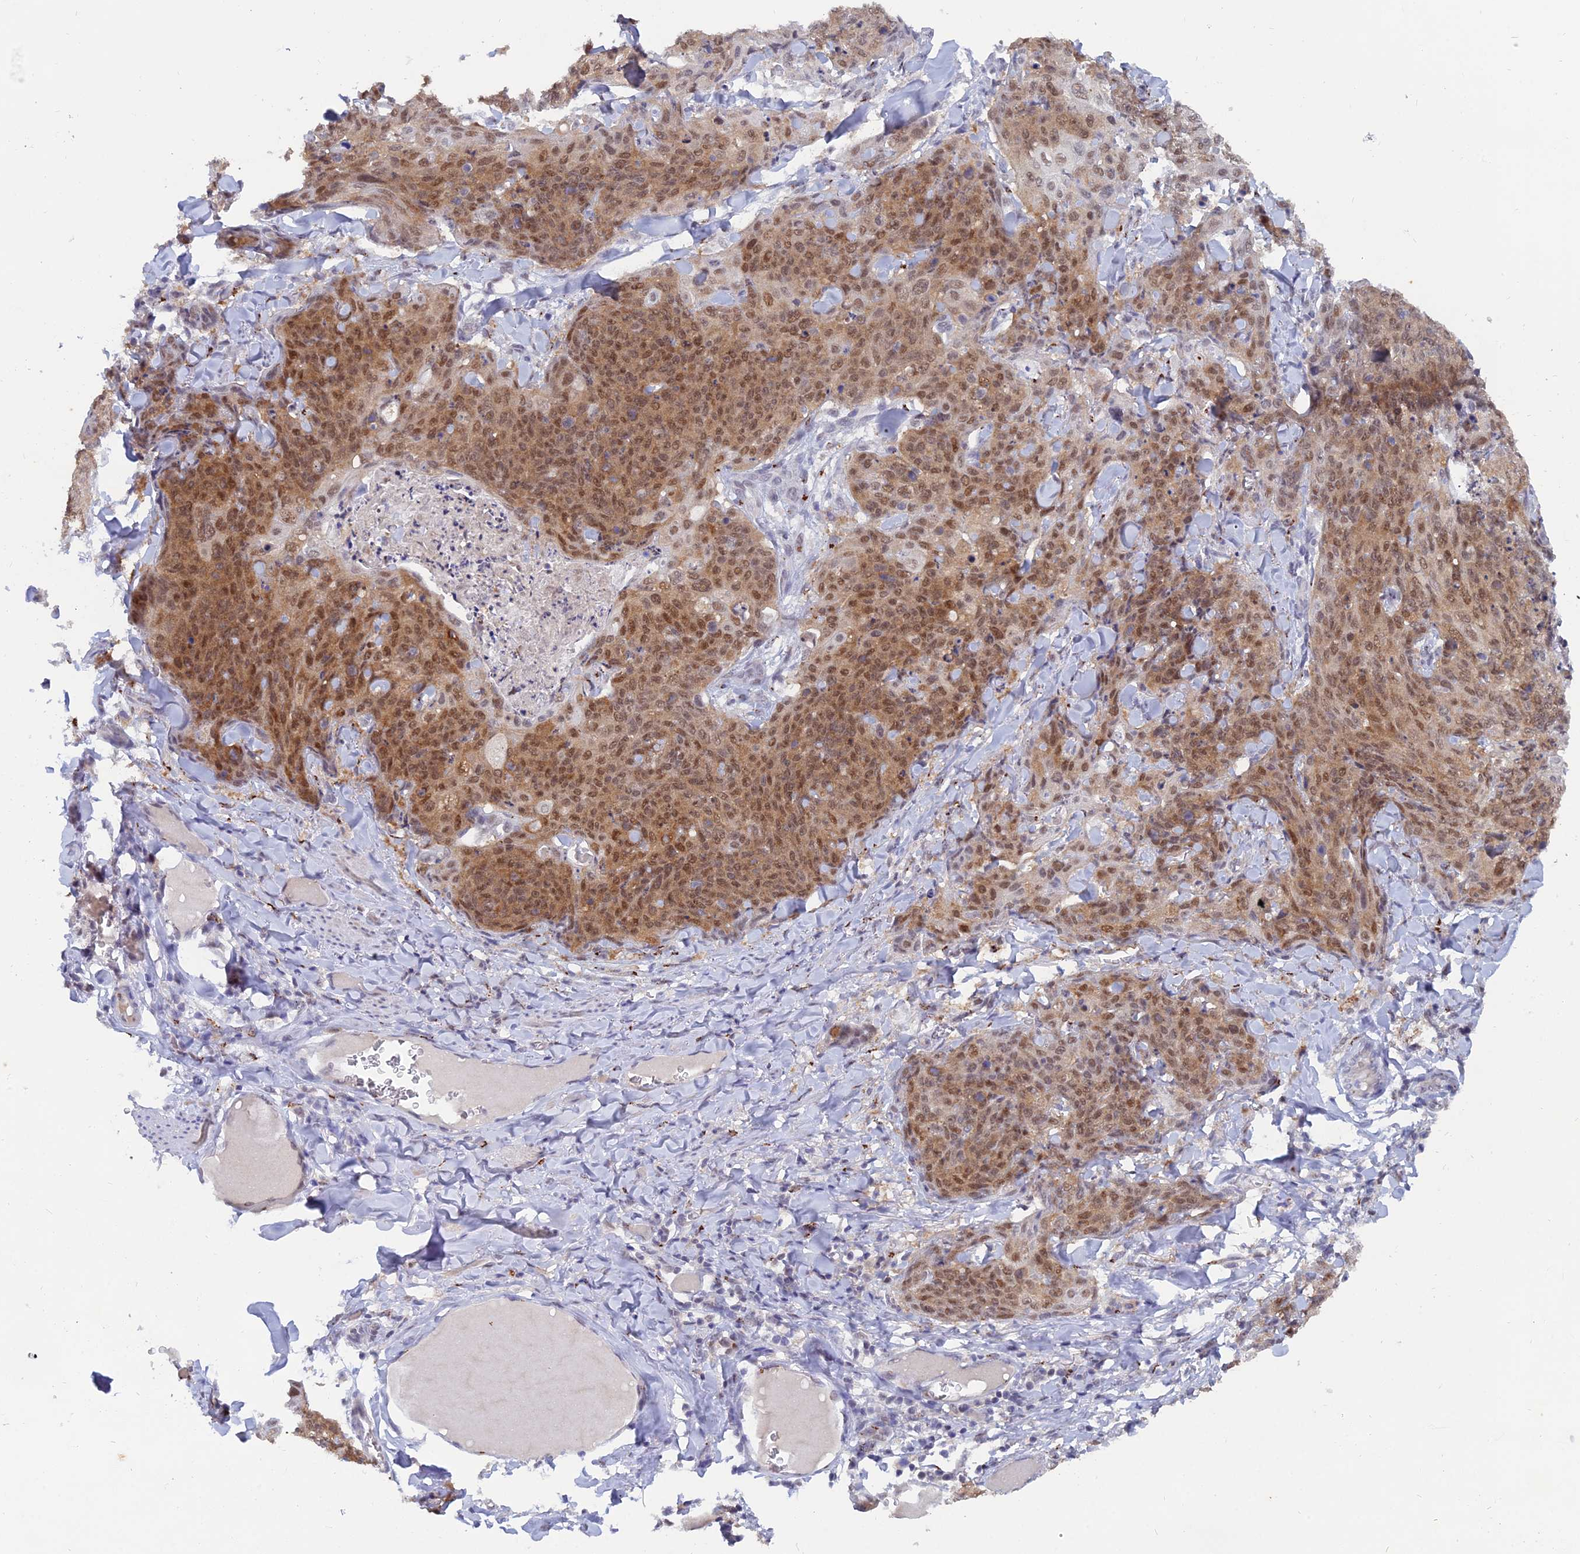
{"staining": {"intensity": "moderate", "quantity": ">75%", "location": "cytoplasmic/membranous,nuclear"}, "tissue": "skin cancer", "cell_type": "Tumor cells", "image_type": "cancer", "snomed": [{"axis": "morphology", "description": "Squamous cell carcinoma, NOS"}, {"axis": "topography", "description": "Skin"}, {"axis": "topography", "description": "Vulva"}], "caption": "A brown stain highlights moderate cytoplasmic/membranous and nuclear staining of a protein in skin cancer tumor cells. The staining was performed using DAB to visualize the protein expression in brown, while the nuclei were stained in blue with hematoxylin (Magnification: 20x).", "gene": "THOC3", "patient": {"sex": "female", "age": 85}}